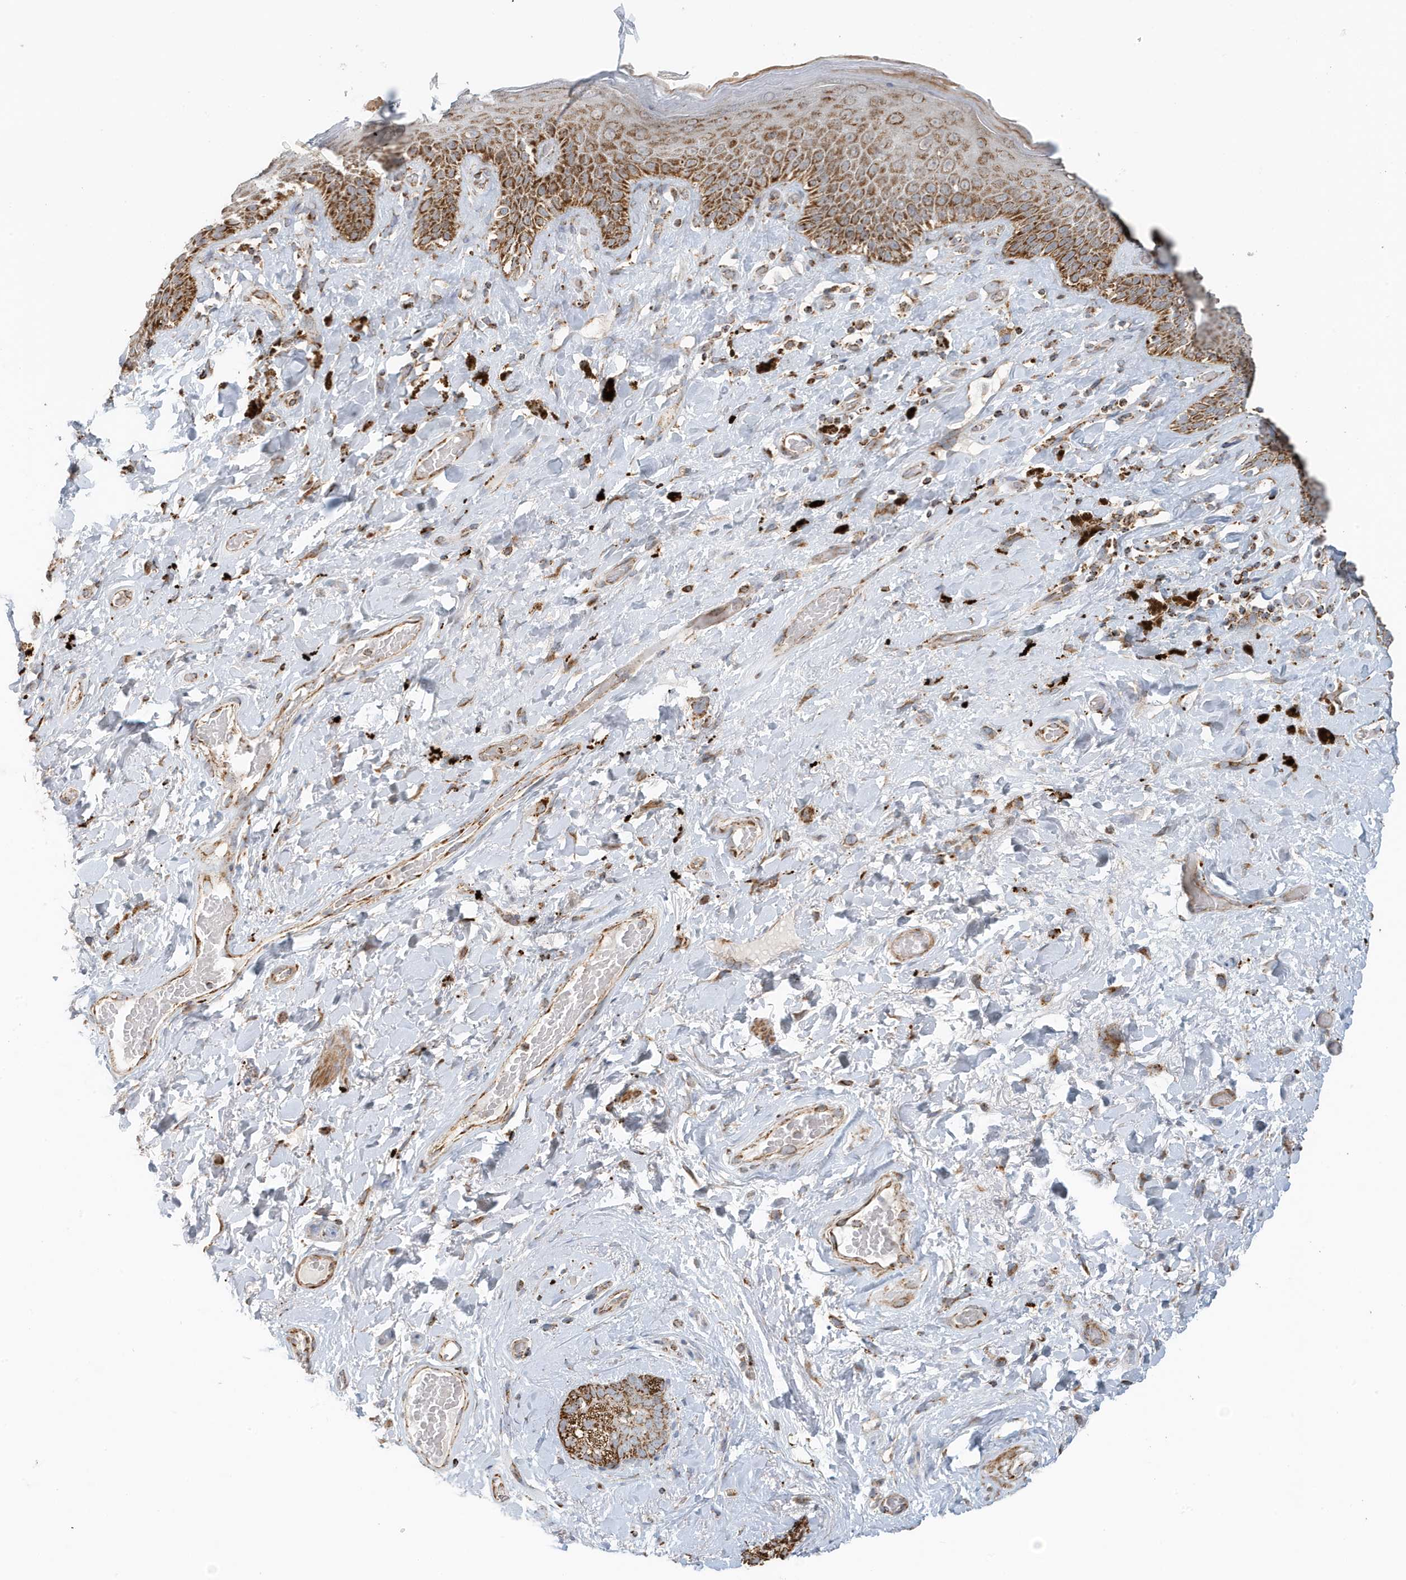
{"staining": {"intensity": "strong", "quantity": ">75%", "location": "cytoplasmic/membranous"}, "tissue": "skin", "cell_type": "Epidermal cells", "image_type": "normal", "snomed": [{"axis": "morphology", "description": "Normal tissue, NOS"}, {"axis": "topography", "description": "Anal"}], "caption": "Immunohistochemistry (IHC) (DAB) staining of unremarkable human skin displays strong cytoplasmic/membranous protein staining in about >75% of epidermal cells. The staining was performed using DAB to visualize the protein expression in brown, while the nuclei were stained in blue with hematoxylin (Magnification: 20x).", "gene": "MAN1A1", "patient": {"sex": "female", "age": 78}}